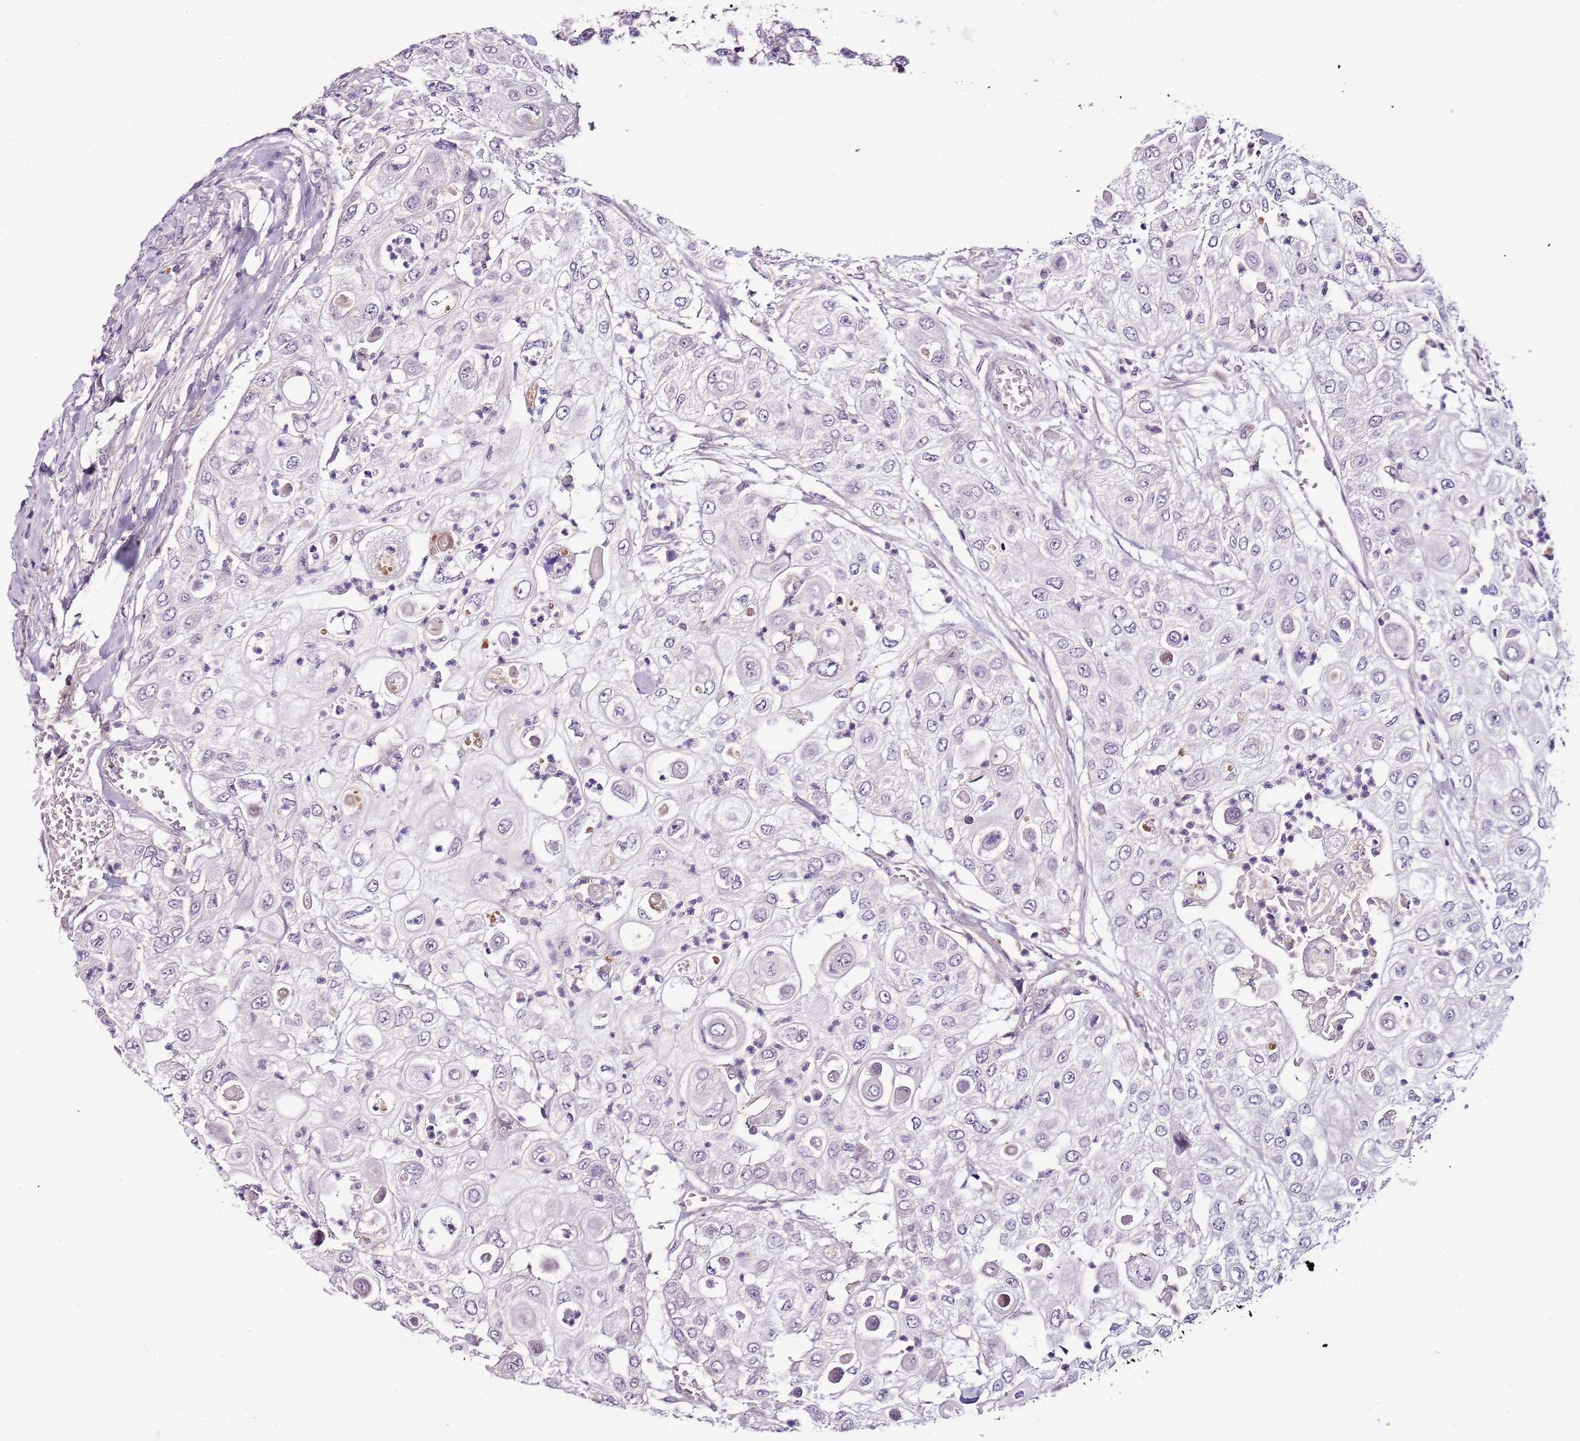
{"staining": {"intensity": "negative", "quantity": "none", "location": "none"}, "tissue": "urothelial cancer", "cell_type": "Tumor cells", "image_type": "cancer", "snomed": [{"axis": "morphology", "description": "Urothelial carcinoma, High grade"}, {"axis": "topography", "description": "Urinary bladder"}], "caption": "A histopathology image of human high-grade urothelial carcinoma is negative for staining in tumor cells. The staining was performed using DAB to visualize the protein expression in brown, while the nuclei were stained in blue with hematoxylin (Magnification: 20x).", "gene": "NKX2-3", "patient": {"sex": "female", "age": 79}}